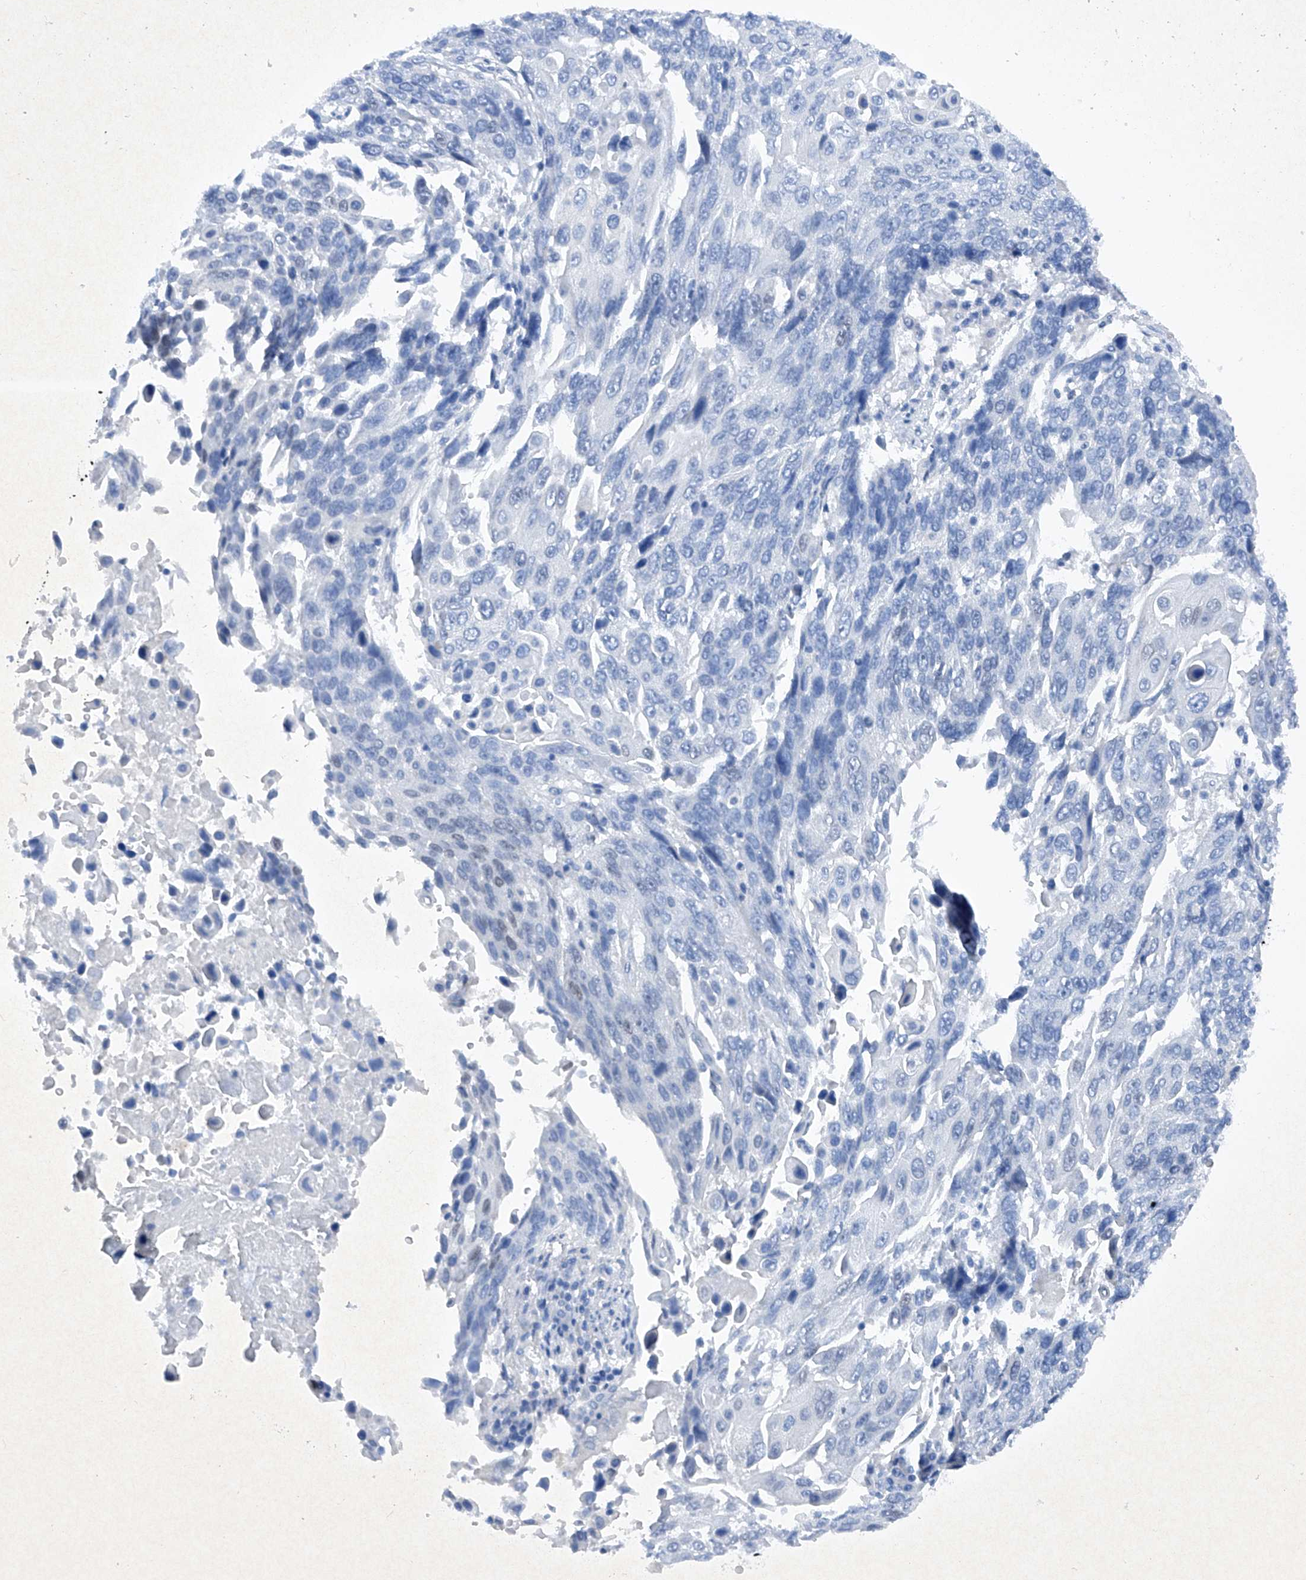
{"staining": {"intensity": "negative", "quantity": "none", "location": "none"}, "tissue": "lung cancer", "cell_type": "Tumor cells", "image_type": "cancer", "snomed": [{"axis": "morphology", "description": "Squamous cell carcinoma, NOS"}, {"axis": "topography", "description": "Lung"}], "caption": "This is a histopathology image of immunohistochemistry staining of lung squamous cell carcinoma, which shows no expression in tumor cells. (Stains: DAB IHC with hematoxylin counter stain, Microscopy: brightfield microscopy at high magnification).", "gene": "BARX2", "patient": {"sex": "male", "age": 66}}